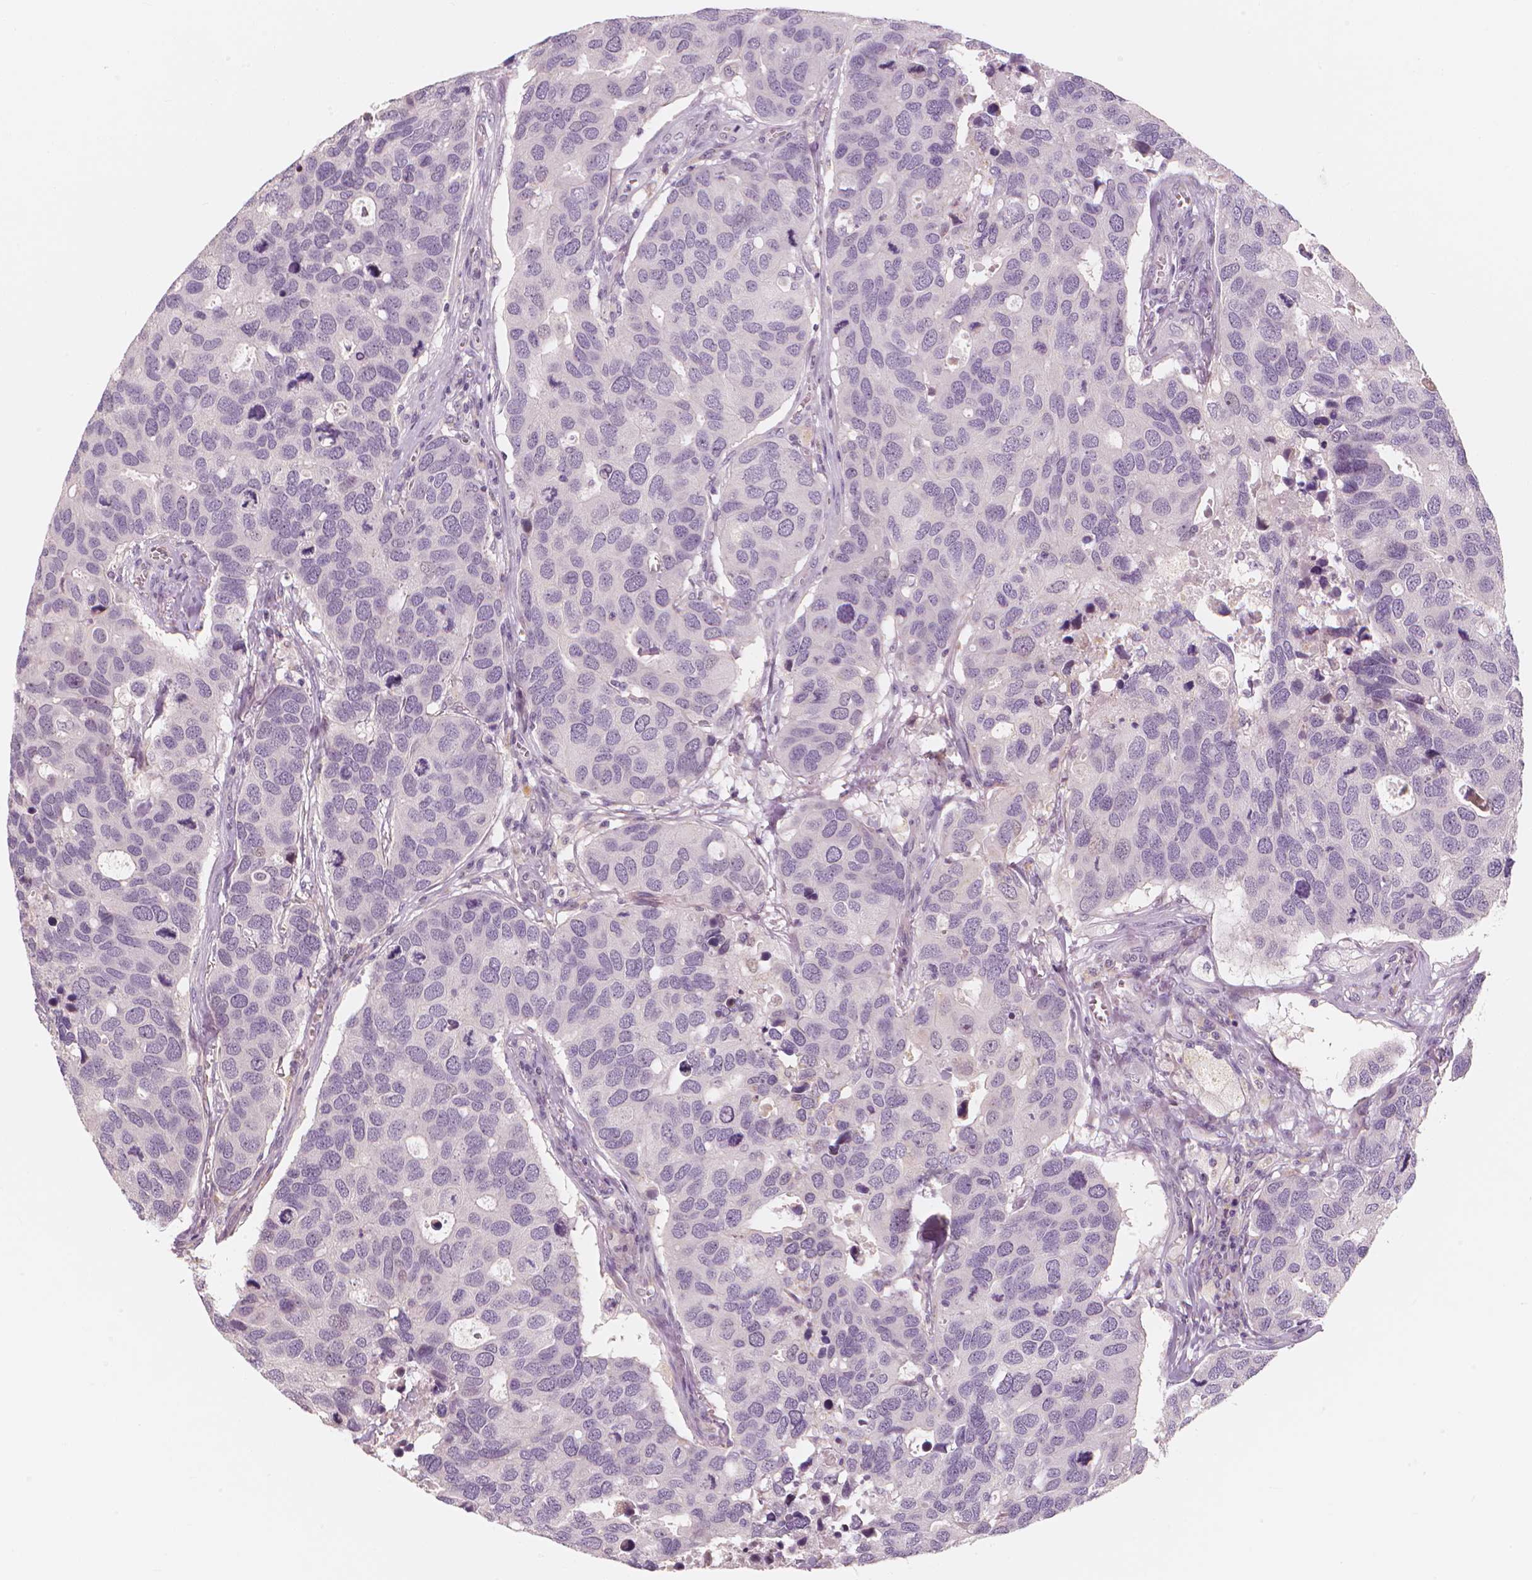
{"staining": {"intensity": "negative", "quantity": "none", "location": "none"}, "tissue": "breast cancer", "cell_type": "Tumor cells", "image_type": "cancer", "snomed": [{"axis": "morphology", "description": "Duct carcinoma"}, {"axis": "topography", "description": "Breast"}], "caption": "This is an immunohistochemistry micrograph of human breast cancer. There is no staining in tumor cells.", "gene": "RNASE7", "patient": {"sex": "female", "age": 83}}